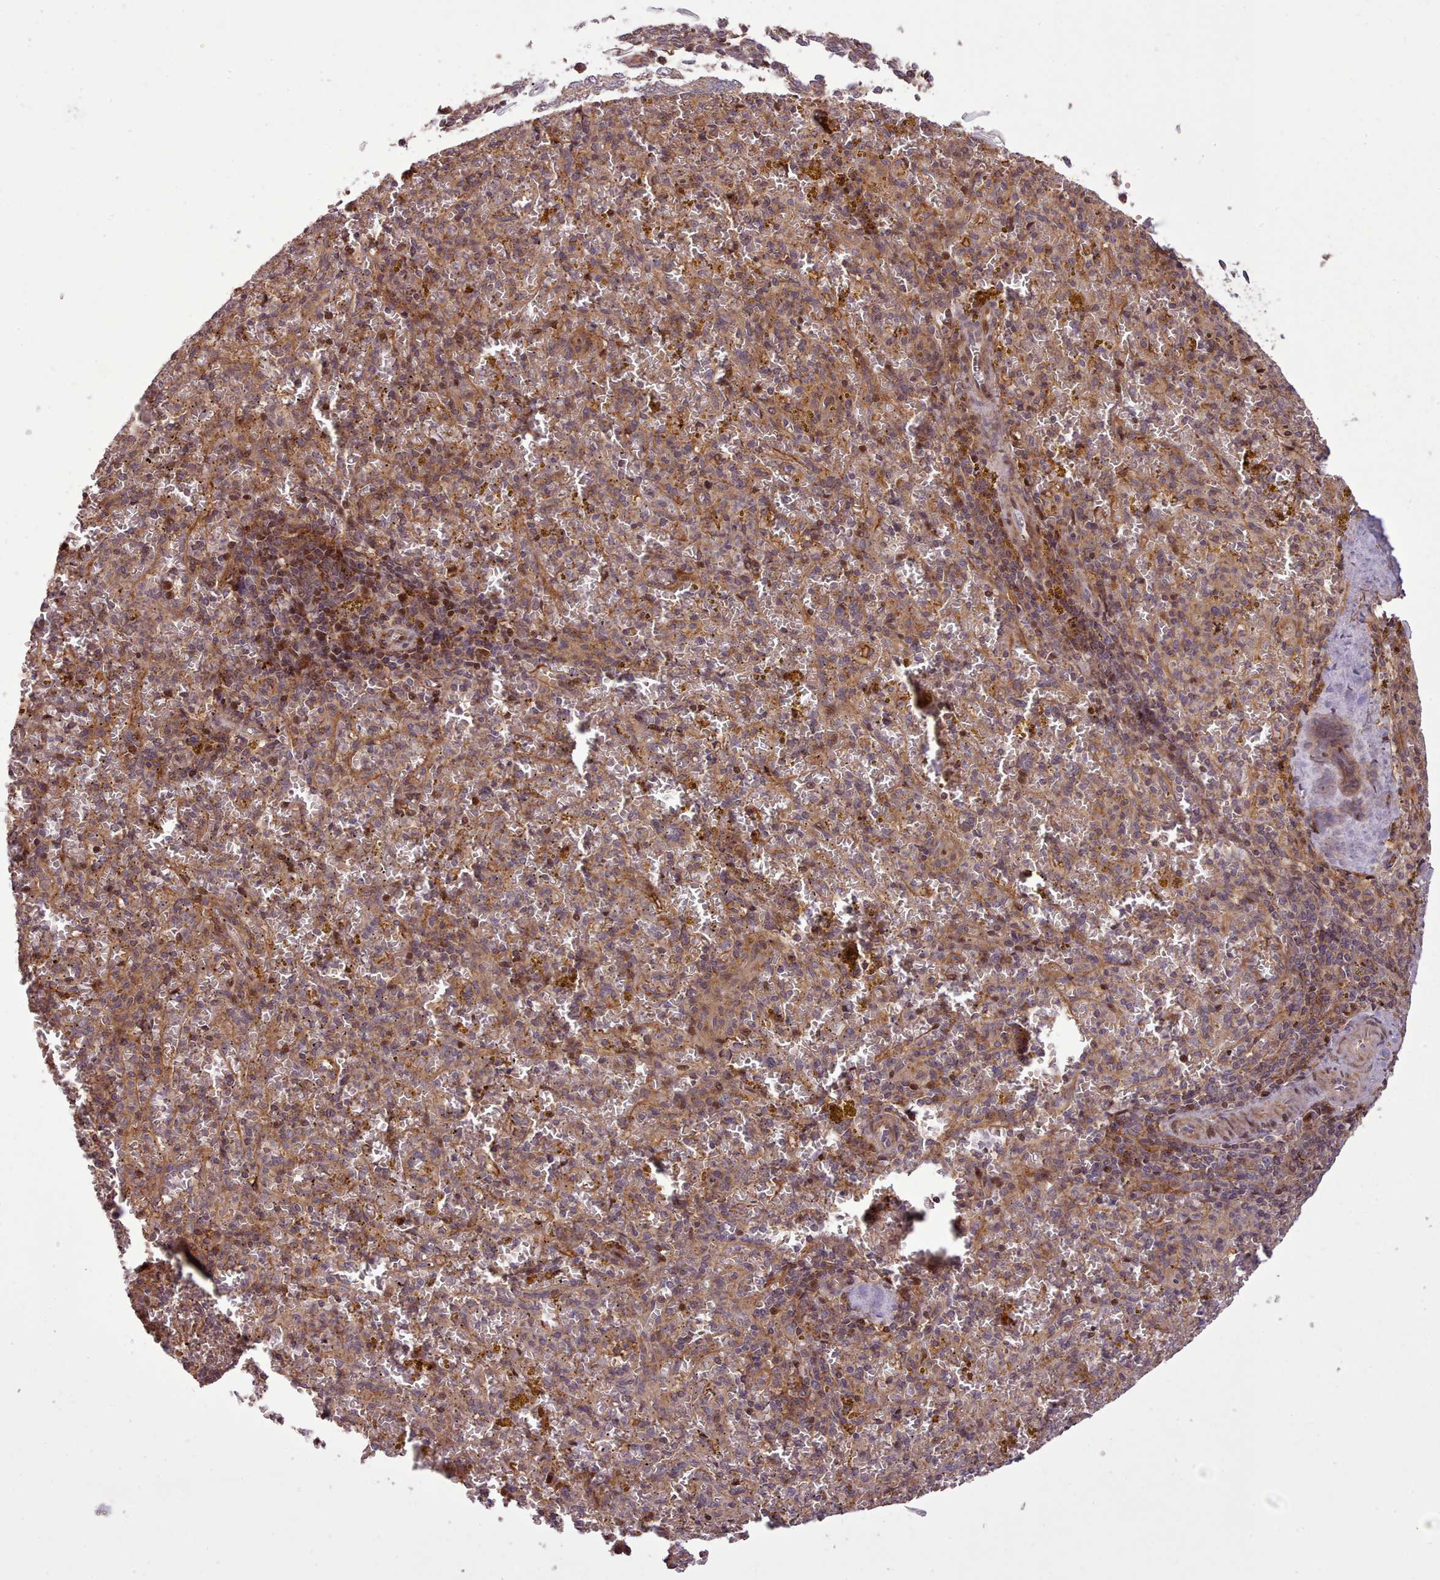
{"staining": {"intensity": "moderate", "quantity": "25%-75%", "location": "cytoplasmic/membranous,nuclear"}, "tissue": "spleen", "cell_type": "Cells in red pulp", "image_type": "normal", "snomed": [{"axis": "morphology", "description": "Normal tissue, NOS"}, {"axis": "topography", "description": "Spleen"}], "caption": "Human spleen stained for a protein (brown) exhibits moderate cytoplasmic/membranous,nuclear positive expression in approximately 25%-75% of cells in red pulp.", "gene": "NLRP7", "patient": {"sex": "male", "age": 57}}